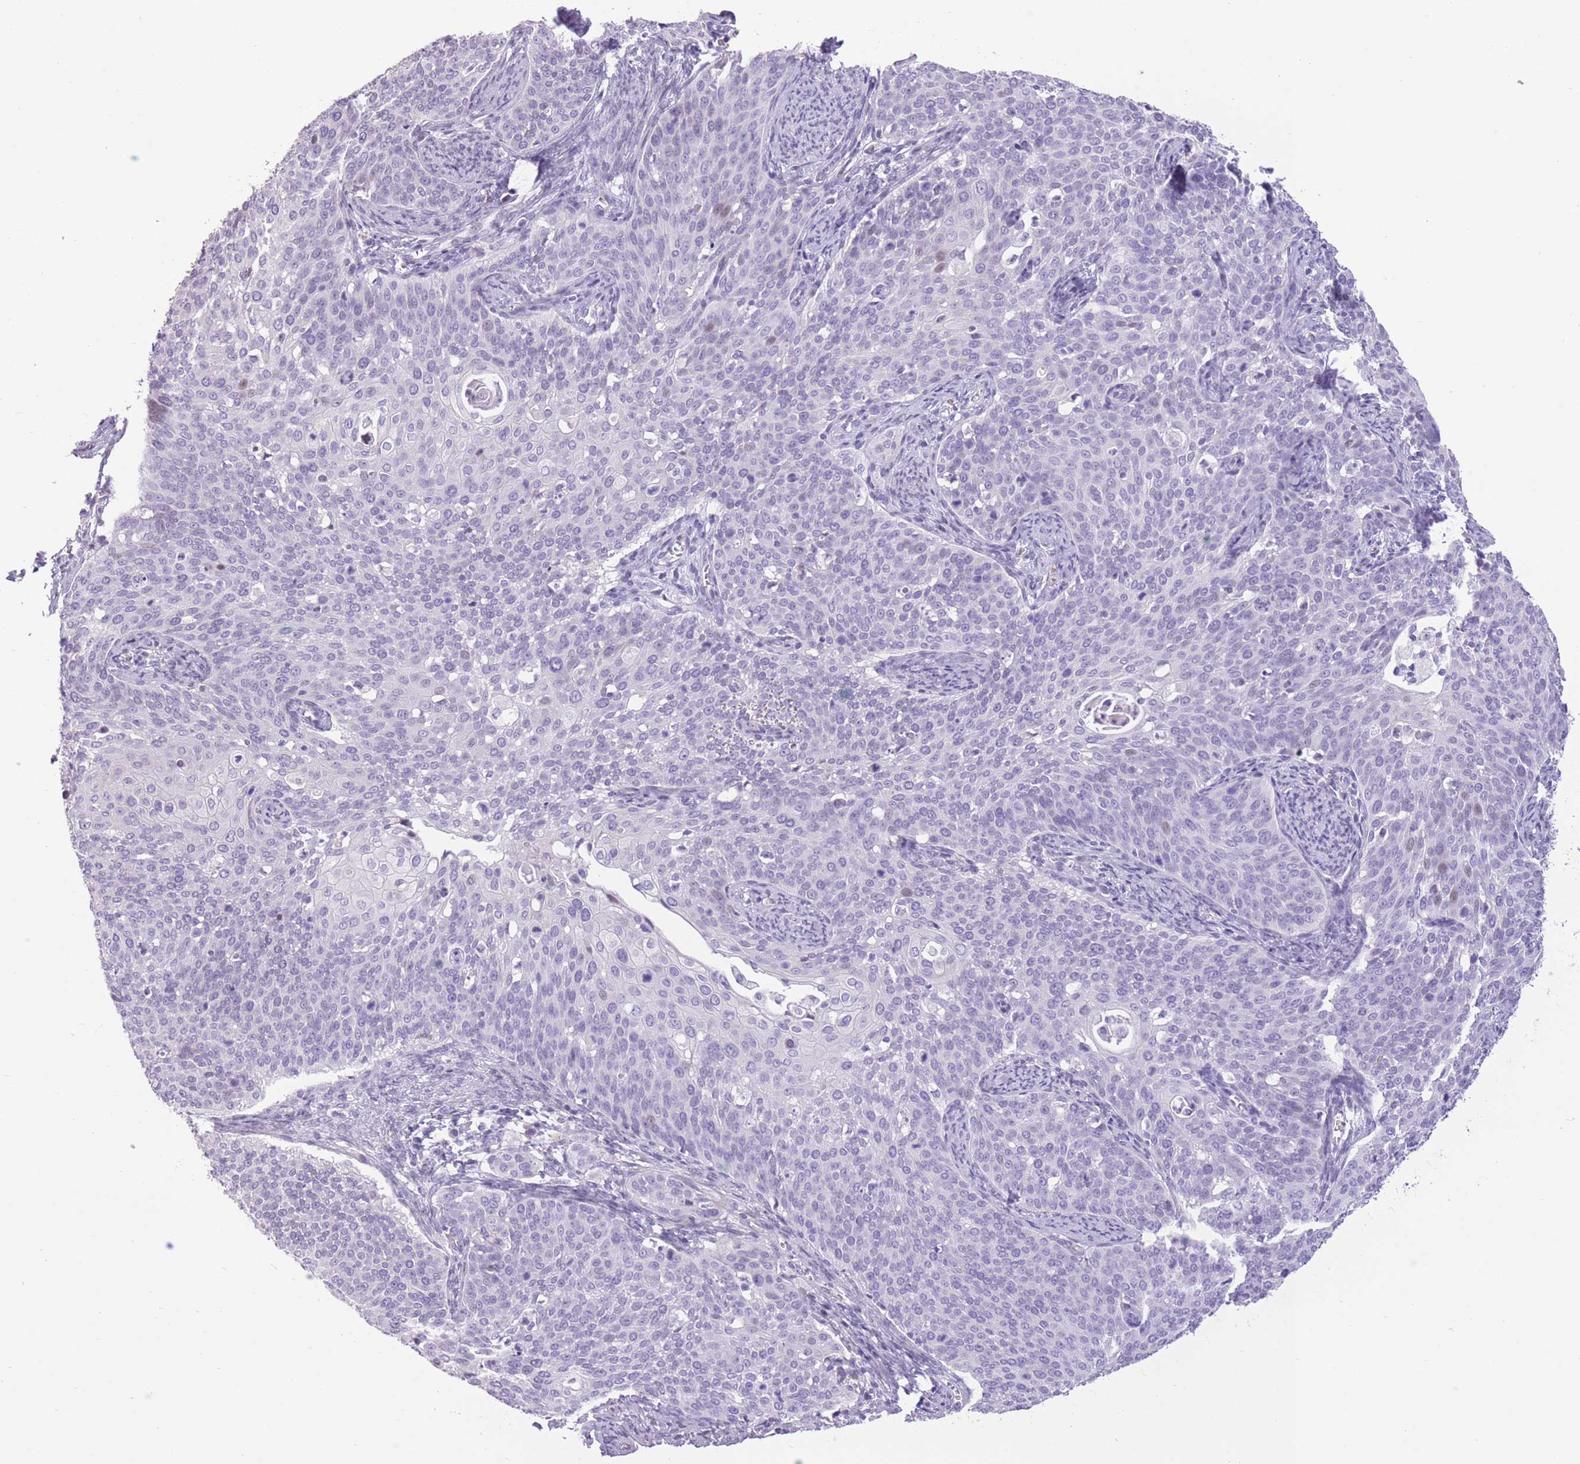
{"staining": {"intensity": "negative", "quantity": "none", "location": "none"}, "tissue": "cervical cancer", "cell_type": "Tumor cells", "image_type": "cancer", "snomed": [{"axis": "morphology", "description": "Squamous cell carcinoma, NOS"}, {"axis": "topography", "description": "Cervix"}], "caption": "There is no significant expression in tumor cells of cervical squamous cell carcinoma. Brightfield microscopy of IHC stained with DAB (brown) and hematoxylin (blue), captured at high magnification.", "gene": "WDR70", "patient": {"sex": "female", "age": 44}}